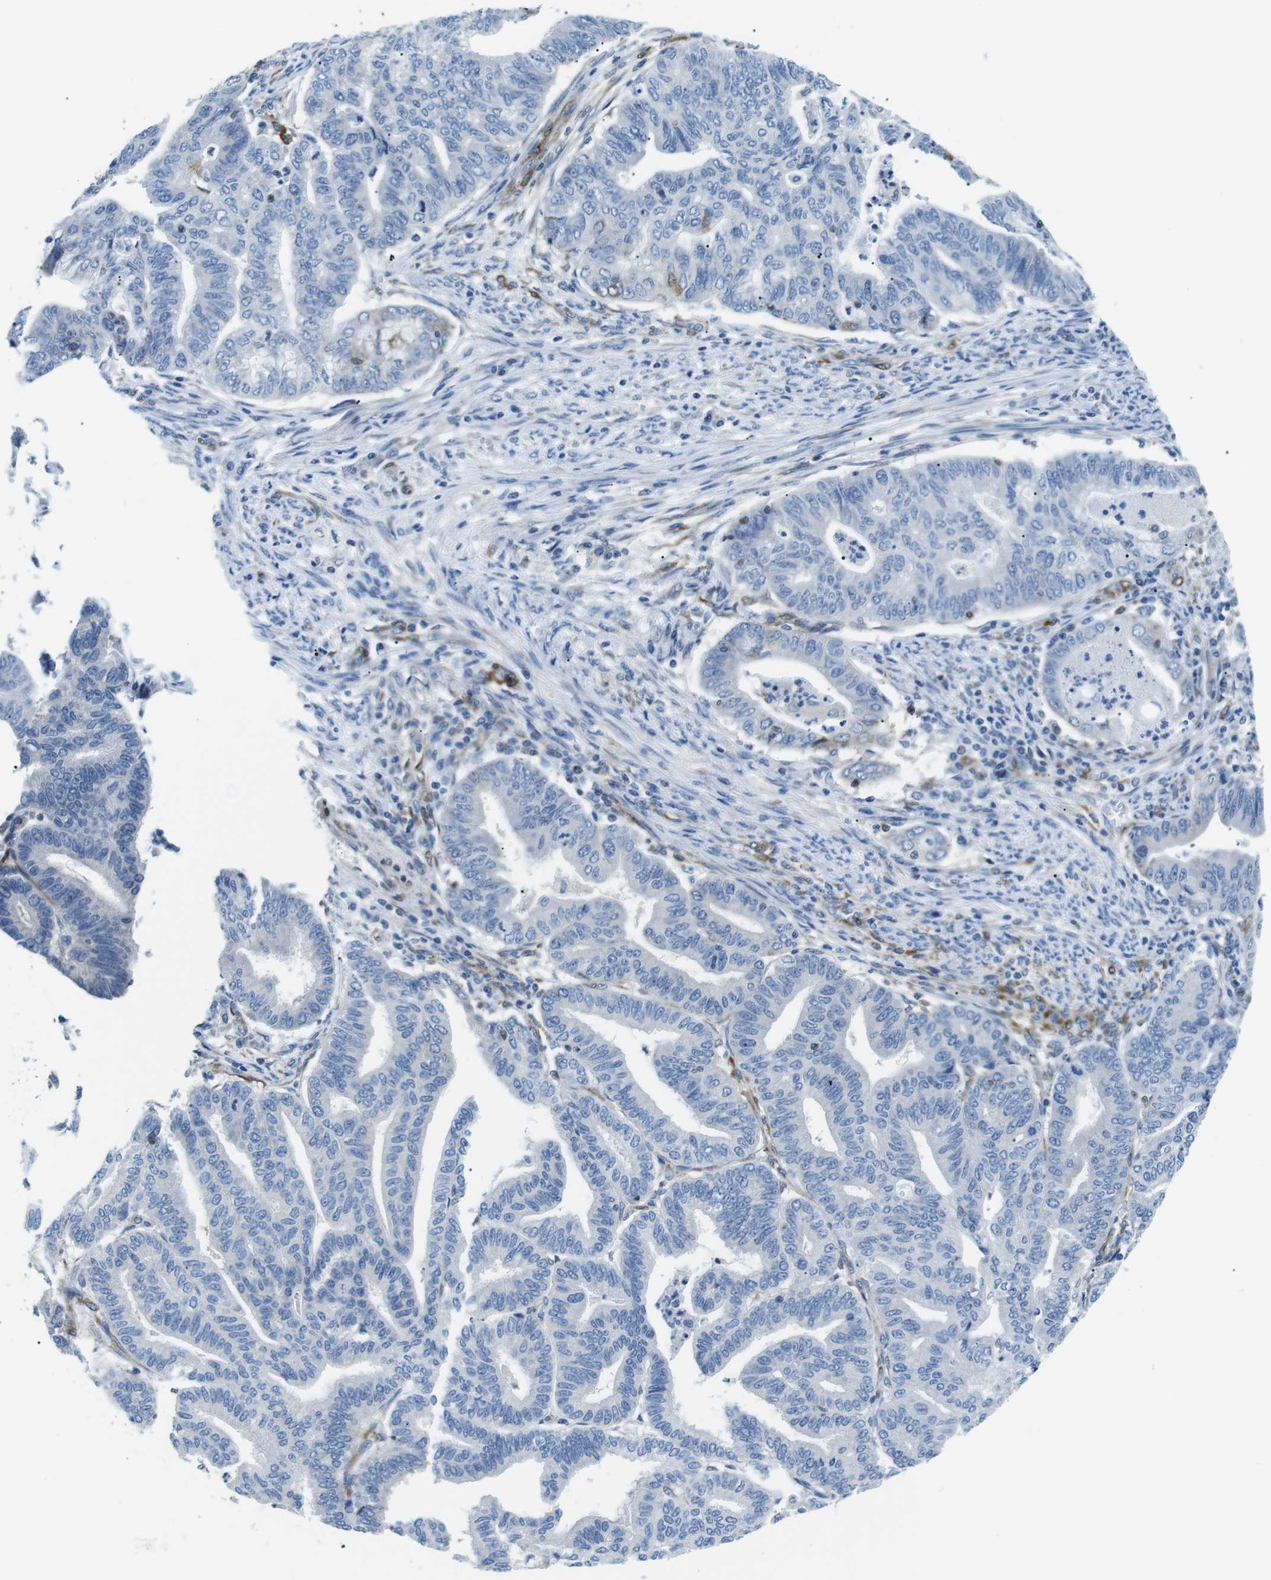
{"staining": {"intensity": "negative", "quantity": "none", "location": "none"}, "tissue": "endometrial cancer", "cell_type": "Tumor cells", "image_type": "cancer", "snomed": [{"axis": "morphology", "description": "Adenocarcinoma, NOS"}, {"axis": "topography", "description": "Endometrium"}], "caption": "Protein analysis of endometrial cancer reveals no significant expression in tumor cells.", "gene": "PHLDA1", "patient": {"sex": "female", "age": 79}}